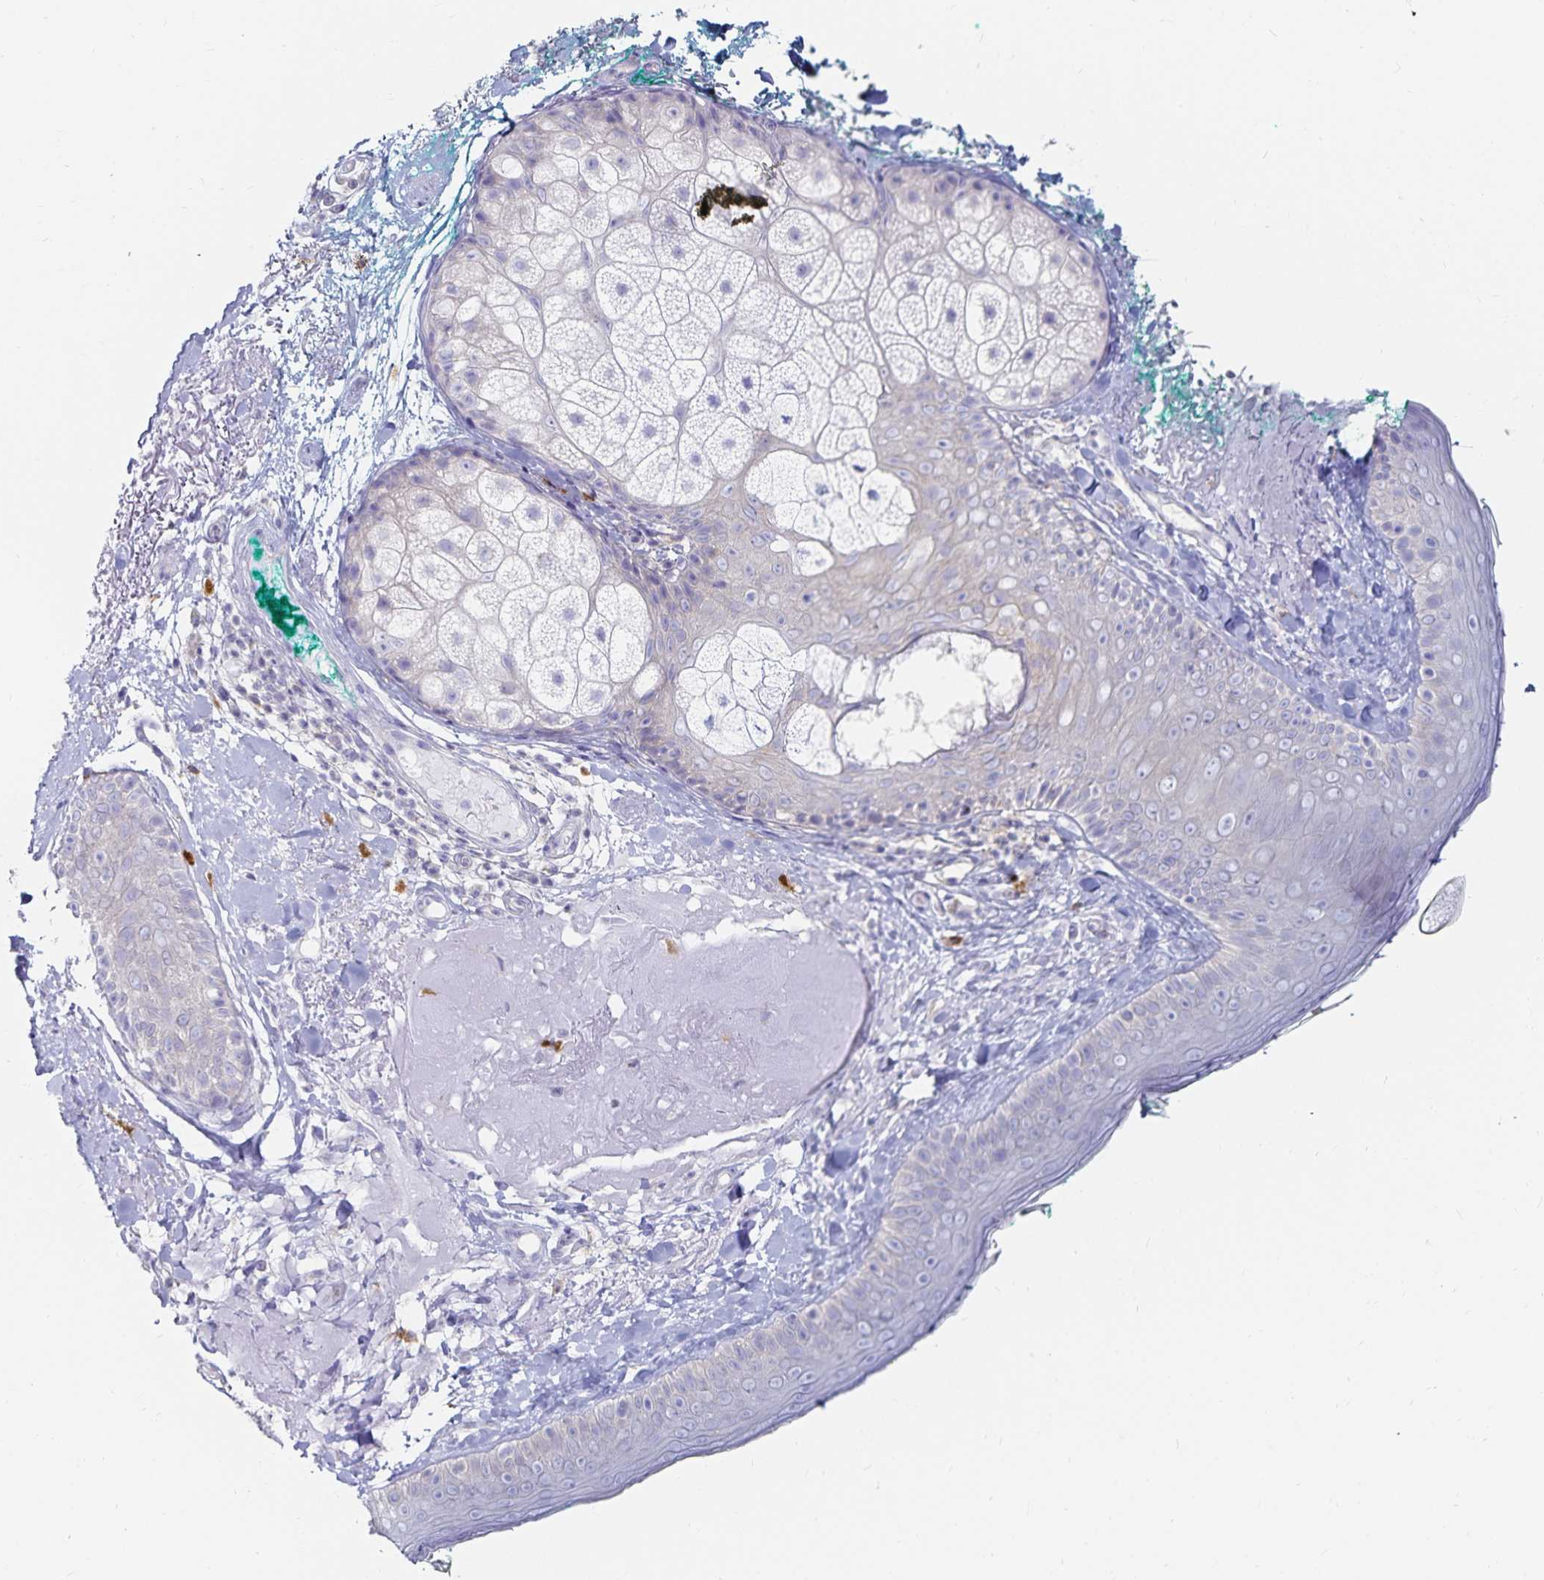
{"staining": {"intensity": "negative", "quantity": "none", "location": "none"}, "tissue": "skin", "cell_type": "Fibroblasts", "image_type": "normal", "snomed": [{"axis": "morphology", "description": "Normal tissue, NOS"}, {"axis": "topography", "description": "Skin"}], "caption": "IHC micrograph of unremarkable skin: human skin stained with DAB (3,3'-diaminobenzidine) shows no significant protein positivity in fibroblasts.", "gene": "TNIP1", "patient": {"sex": "male", "age": 73}}